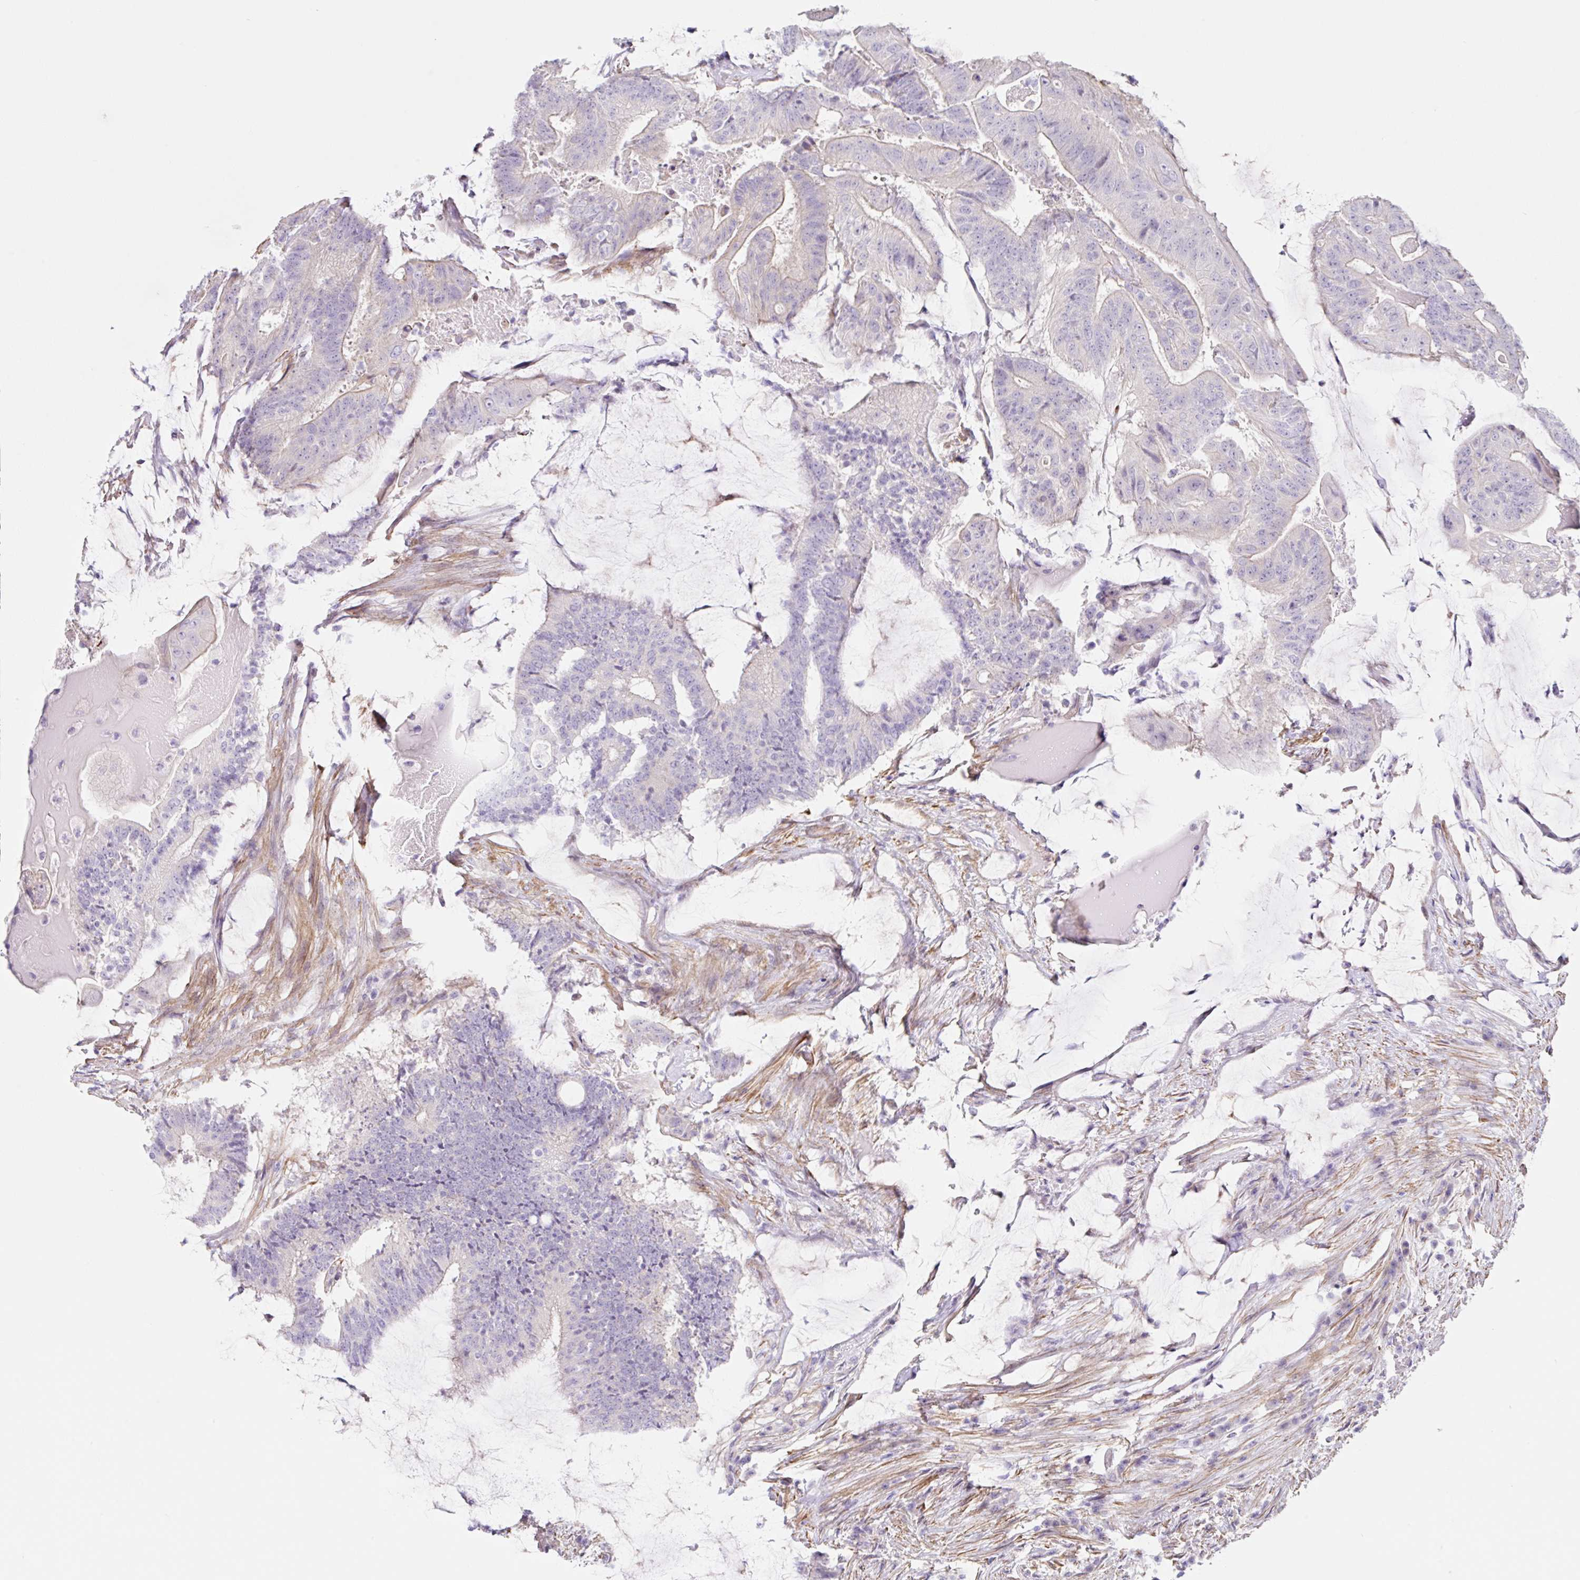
{"staining": {"intensity": "negative", "quantity": "none", "location": "none"}, "tissue": "colorectal cancer", "cell_type": "Tumor cells", "image_type": "cancer", "snomed": [{"axis": "morphology", "description": "Adenocarcinoma, NOS"}, {"axis": "topography", "description": "Colon"}], "caption": "Adenocarcinoma (colorectal) was stained to show a protein in brown. There is no significant staining in tumor cells.", "gene": "DCAF17", "patient": {"sex": "female", "age": 43}}